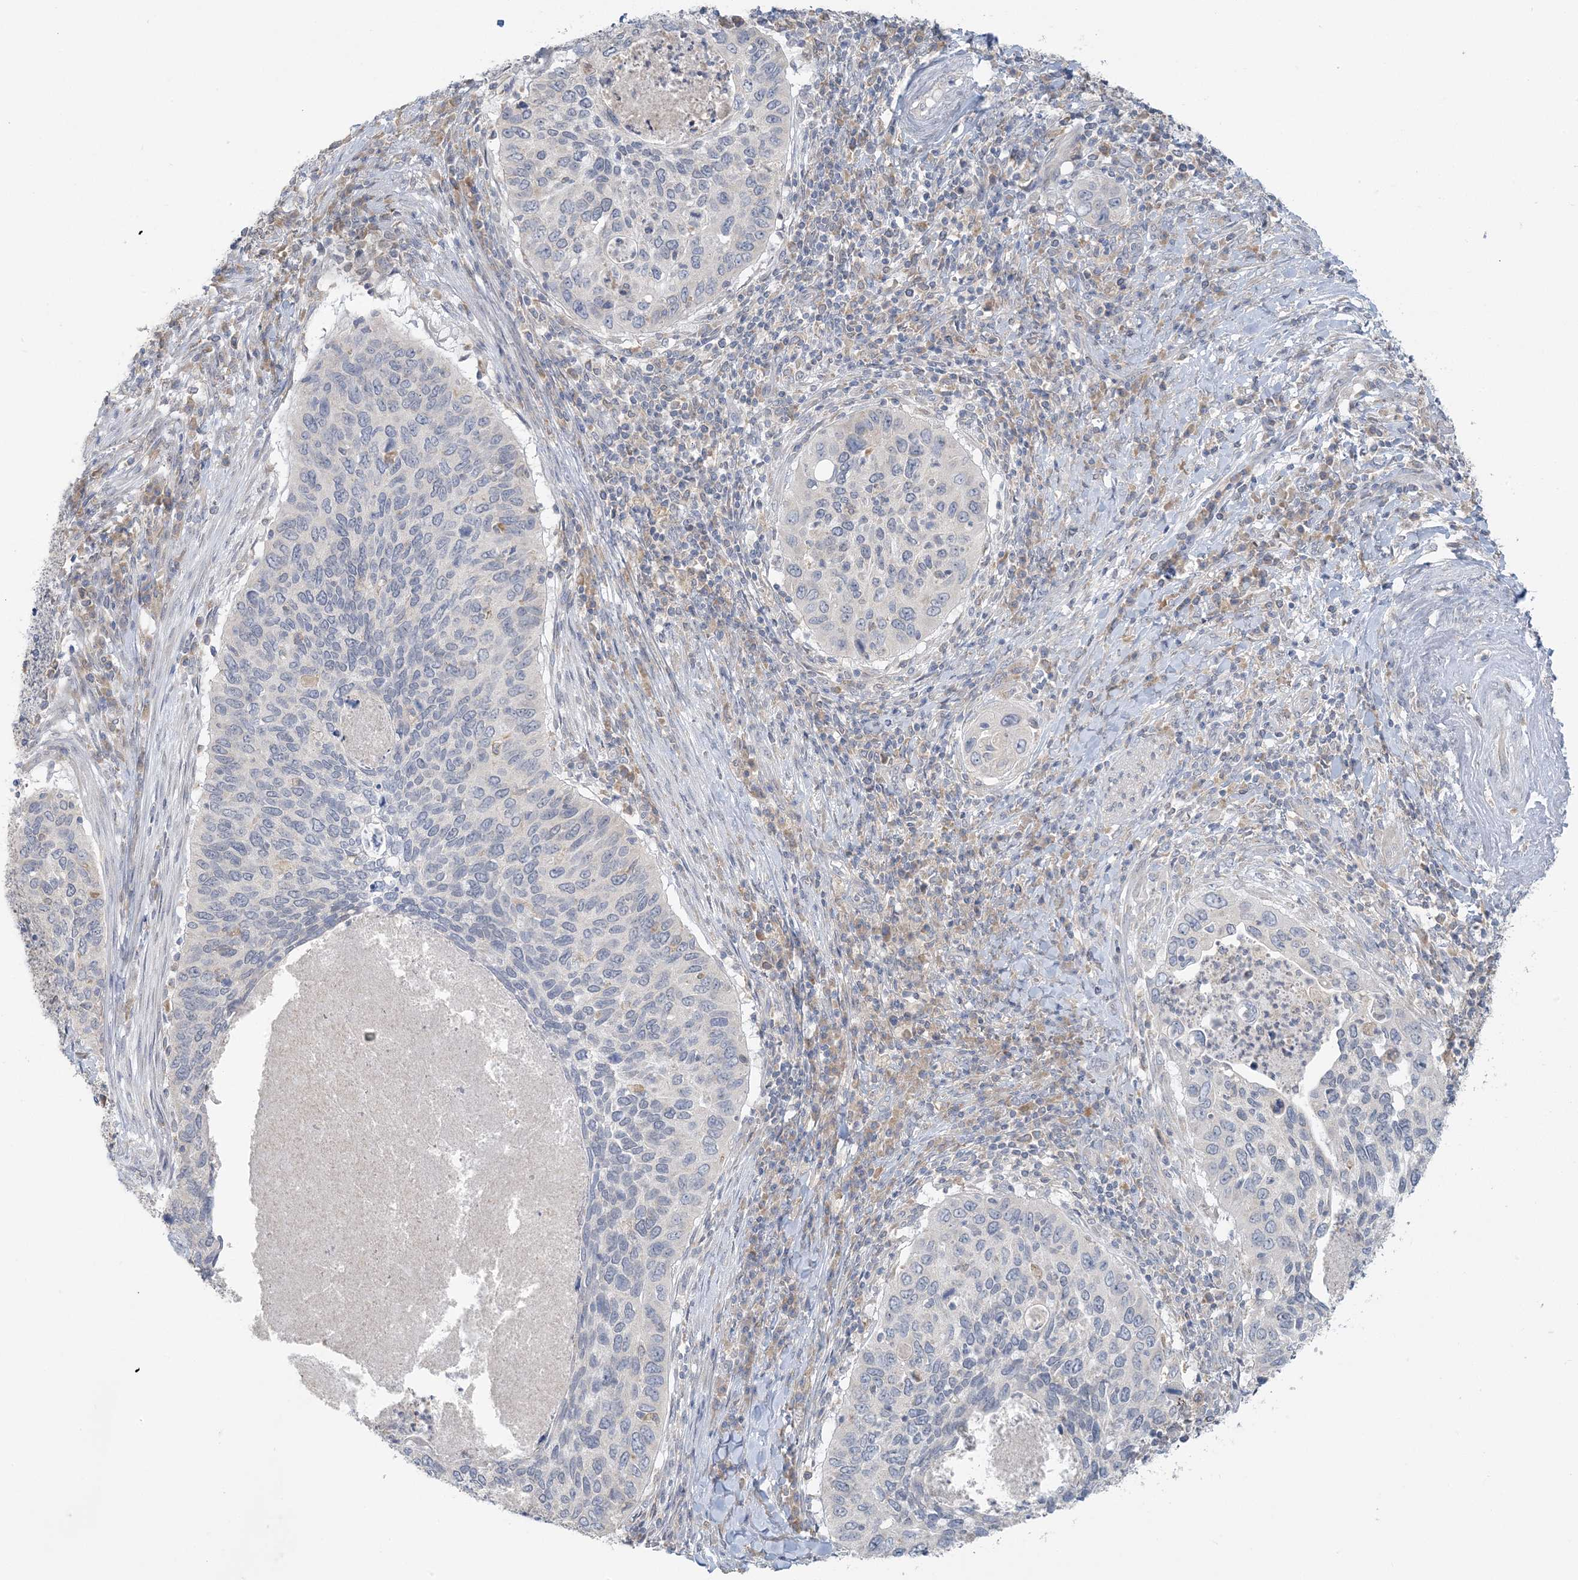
{"staining": {"intensity": "negative", "quantity": "none", "location": "none"}, "tissue": "cervical cancer", "cell_type": "Tumor cells", "image_type": "cancer", "snomed": [{"axis": "morphology", "description": "Squamous cell carcinoma, NOS"}, {"axis": "topography", "description": "Cervix"}], "caption": "Tumor cells are negative for protein expression in human cervical cancer (squamous cell carcinoma).", "gene": "EEFSEC", "patient": {"sex": "female", "age": 38}}